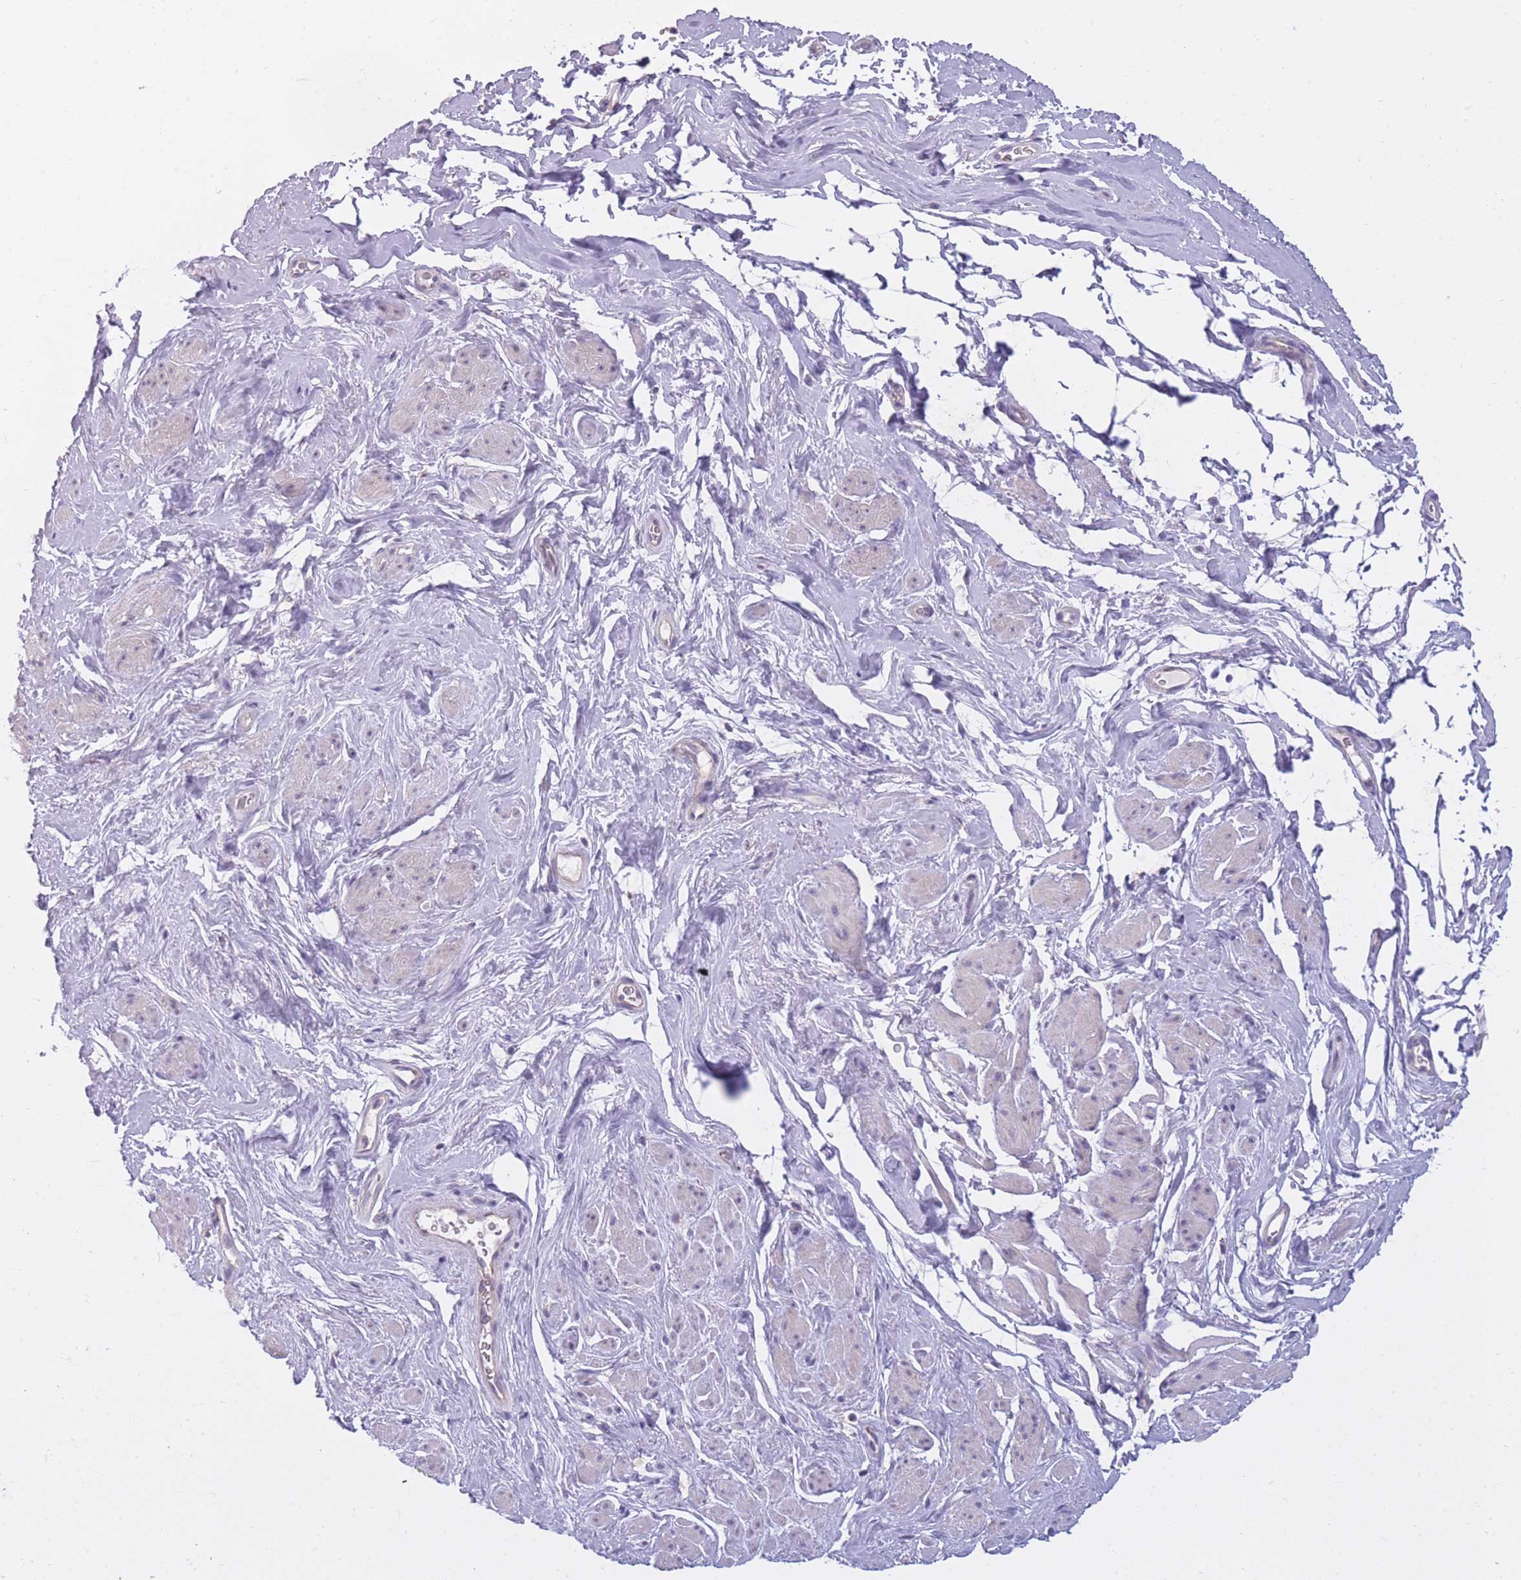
{"staining": {"intensity": "negative", "quantity": "none", "location": "none"}, "tissue": "smooth muscle", "cell_type": "Smooth muscle cells", "image_type": "normal", "snomed": [{"axis": "morphology", "description": "Normal tissue, NOS"}, {"axis": "topography", "description": "Smooth muscle"}, {"axis": "topography", "description": "Peripheral nerve tissue"}], "caption": "DAB immunohistochemical staining of benign smooth muscle reveals no significant positivity in smooth muscle cells.", "gene": "MRPS18C", "patient": {"sex": "male", "age": 69}}